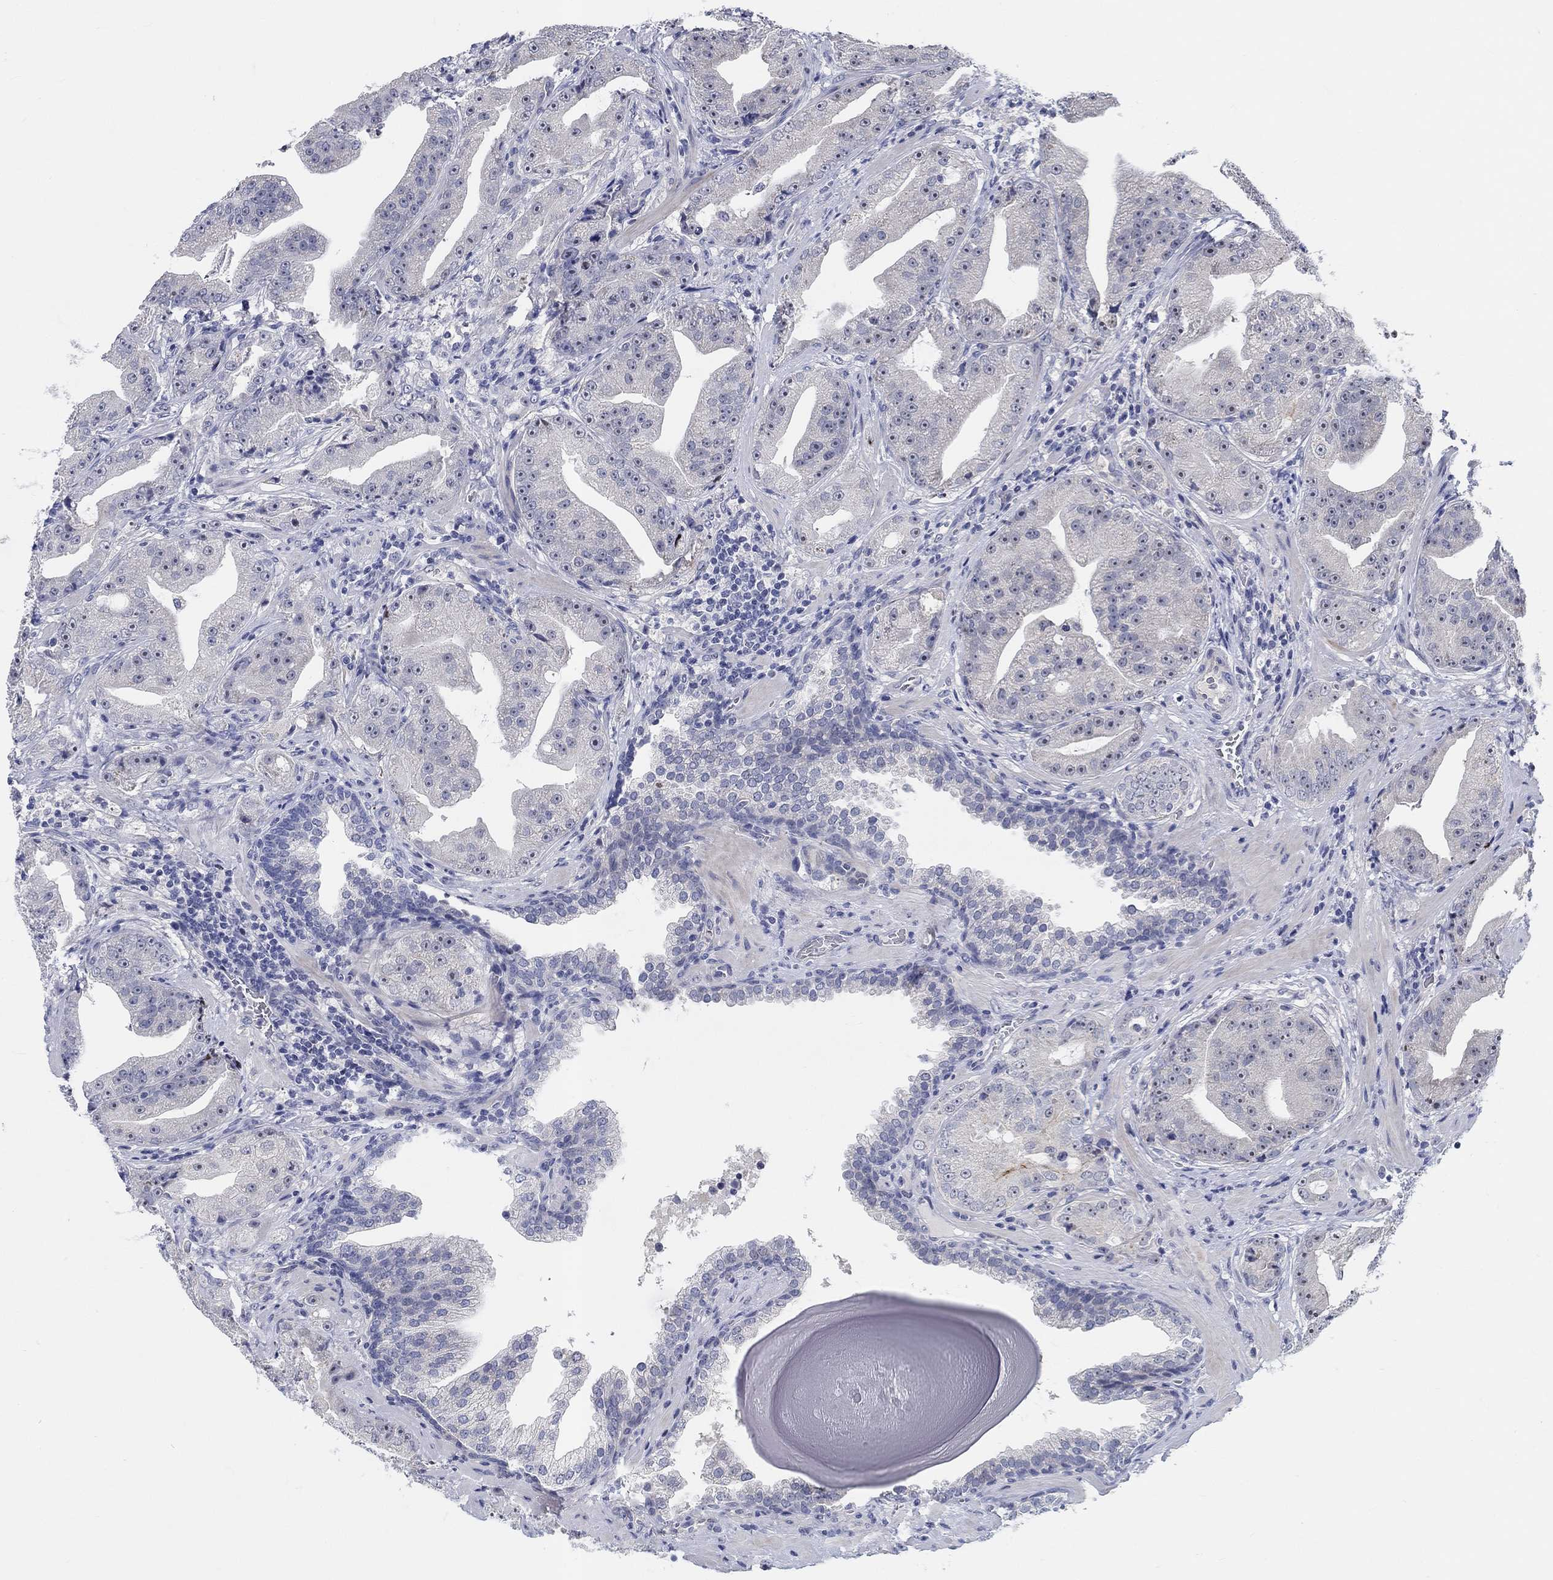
{"staining": {"intensity": "negative", "quantity": "none", "location": "none"}, "tissue": "prostate cancer", "cell_type": "Tumor cells", "image_type": "cancer", "snomed": [{"axis": "morphology", "description": "Adenocarcinoma, Low grade"}, {"axis": "topography", "description": "Prostate"}], "caption": "A photomicrograph of adenocarcinoma (low-grade) (prostate) stained for a protein demonstrates no brown staining in tumor cells. Brightfield microscopy of immunohistochemistry stained with DAB (brown) and hematoxylin (blue), captured at high magnification.", "gene": "SMIM18", "patient": {"sex": "male", "age": 62}}